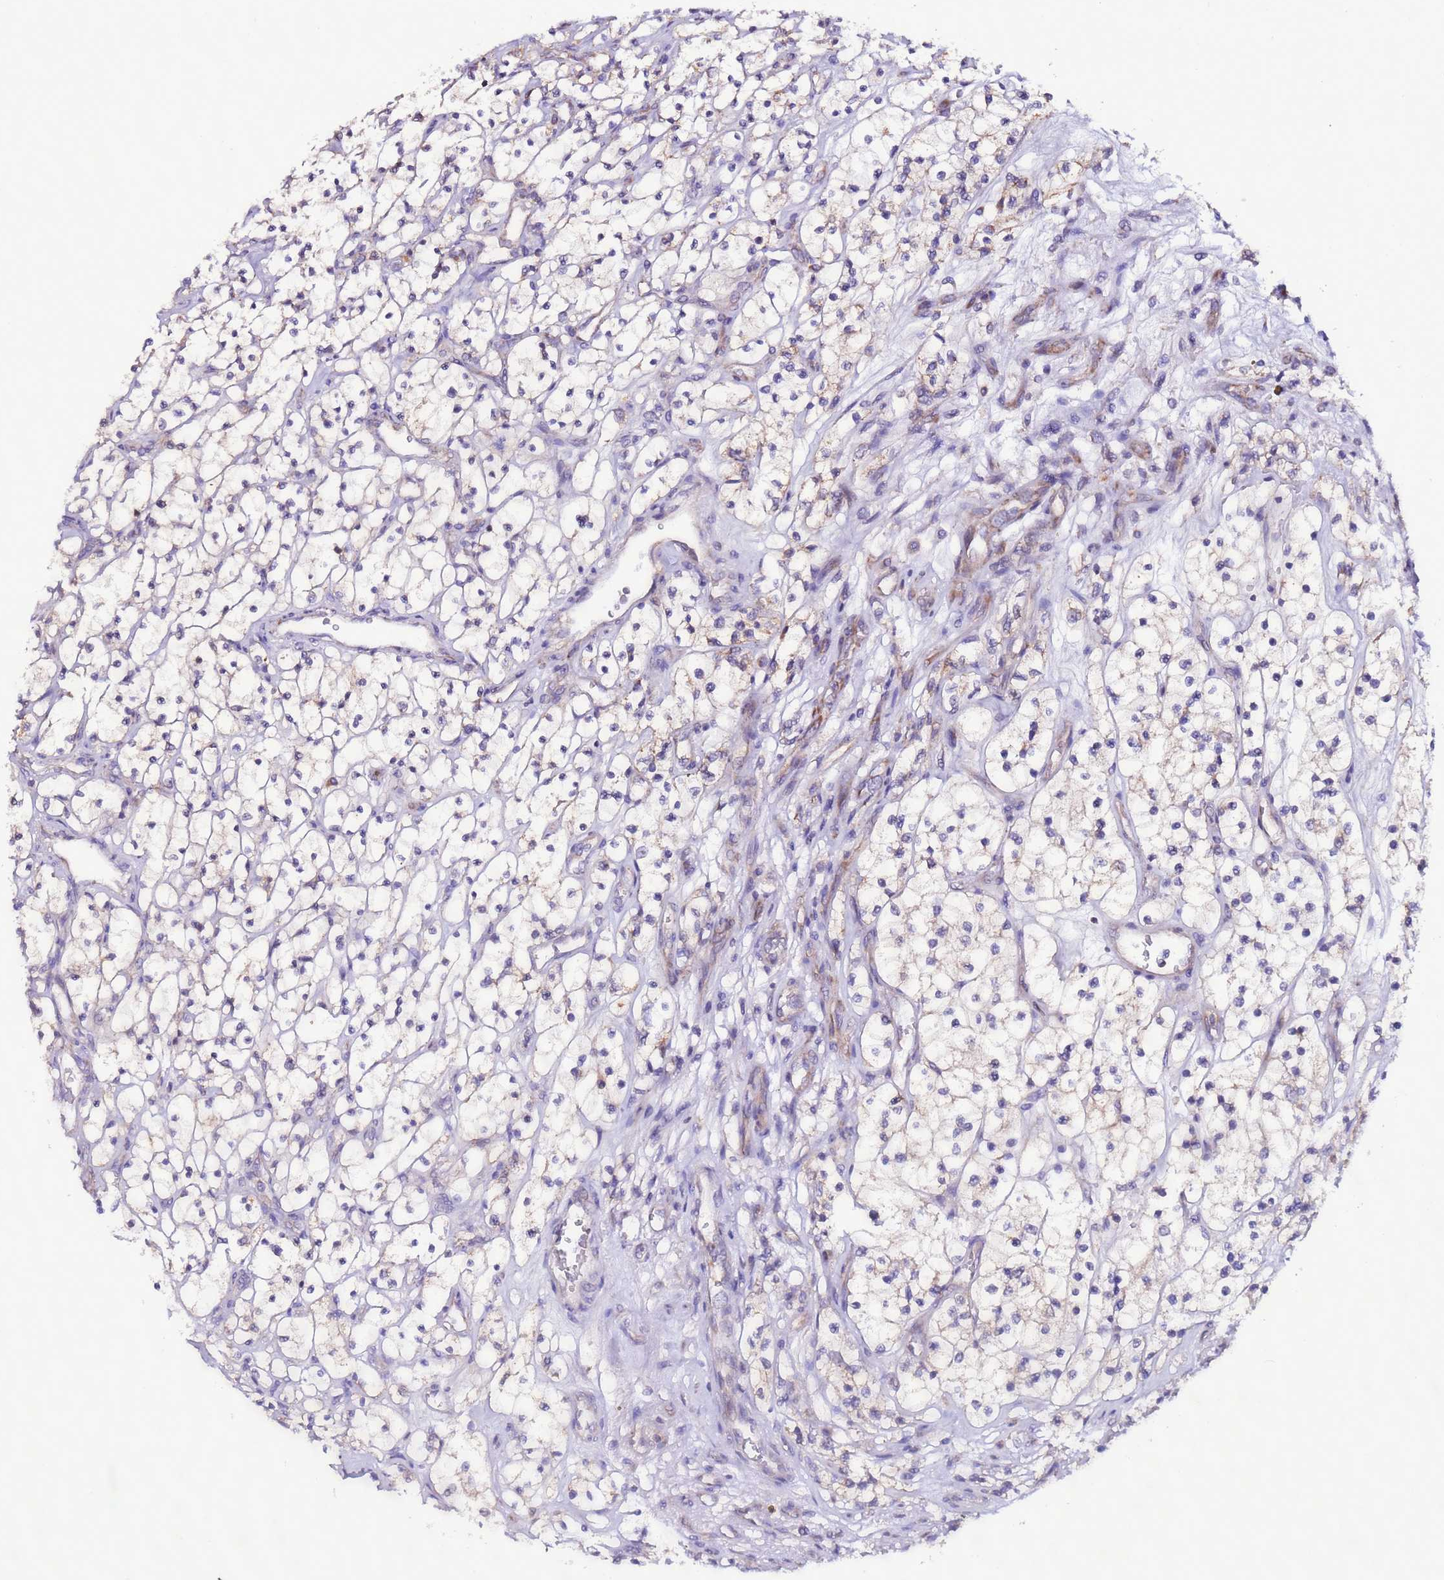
{"staining": {"intensity": "weak", "quantity": "<25%", "location": "cytoplasmic/membranous"}, "tissue": "renal cancer", "cell_type": "Tumor cells", "image_type": "cancer", "snomed": [{"axis": "morphology", "description": "Adenocarcinoma, NOS"}, {"axis": "topography", "description": "Kidney"}], "caption": "Tumor cells show no significant staining in renal cancer (adenocarcinoma).", "gene": "AHI1", "patient": {"sex": "female", "age": 69}}